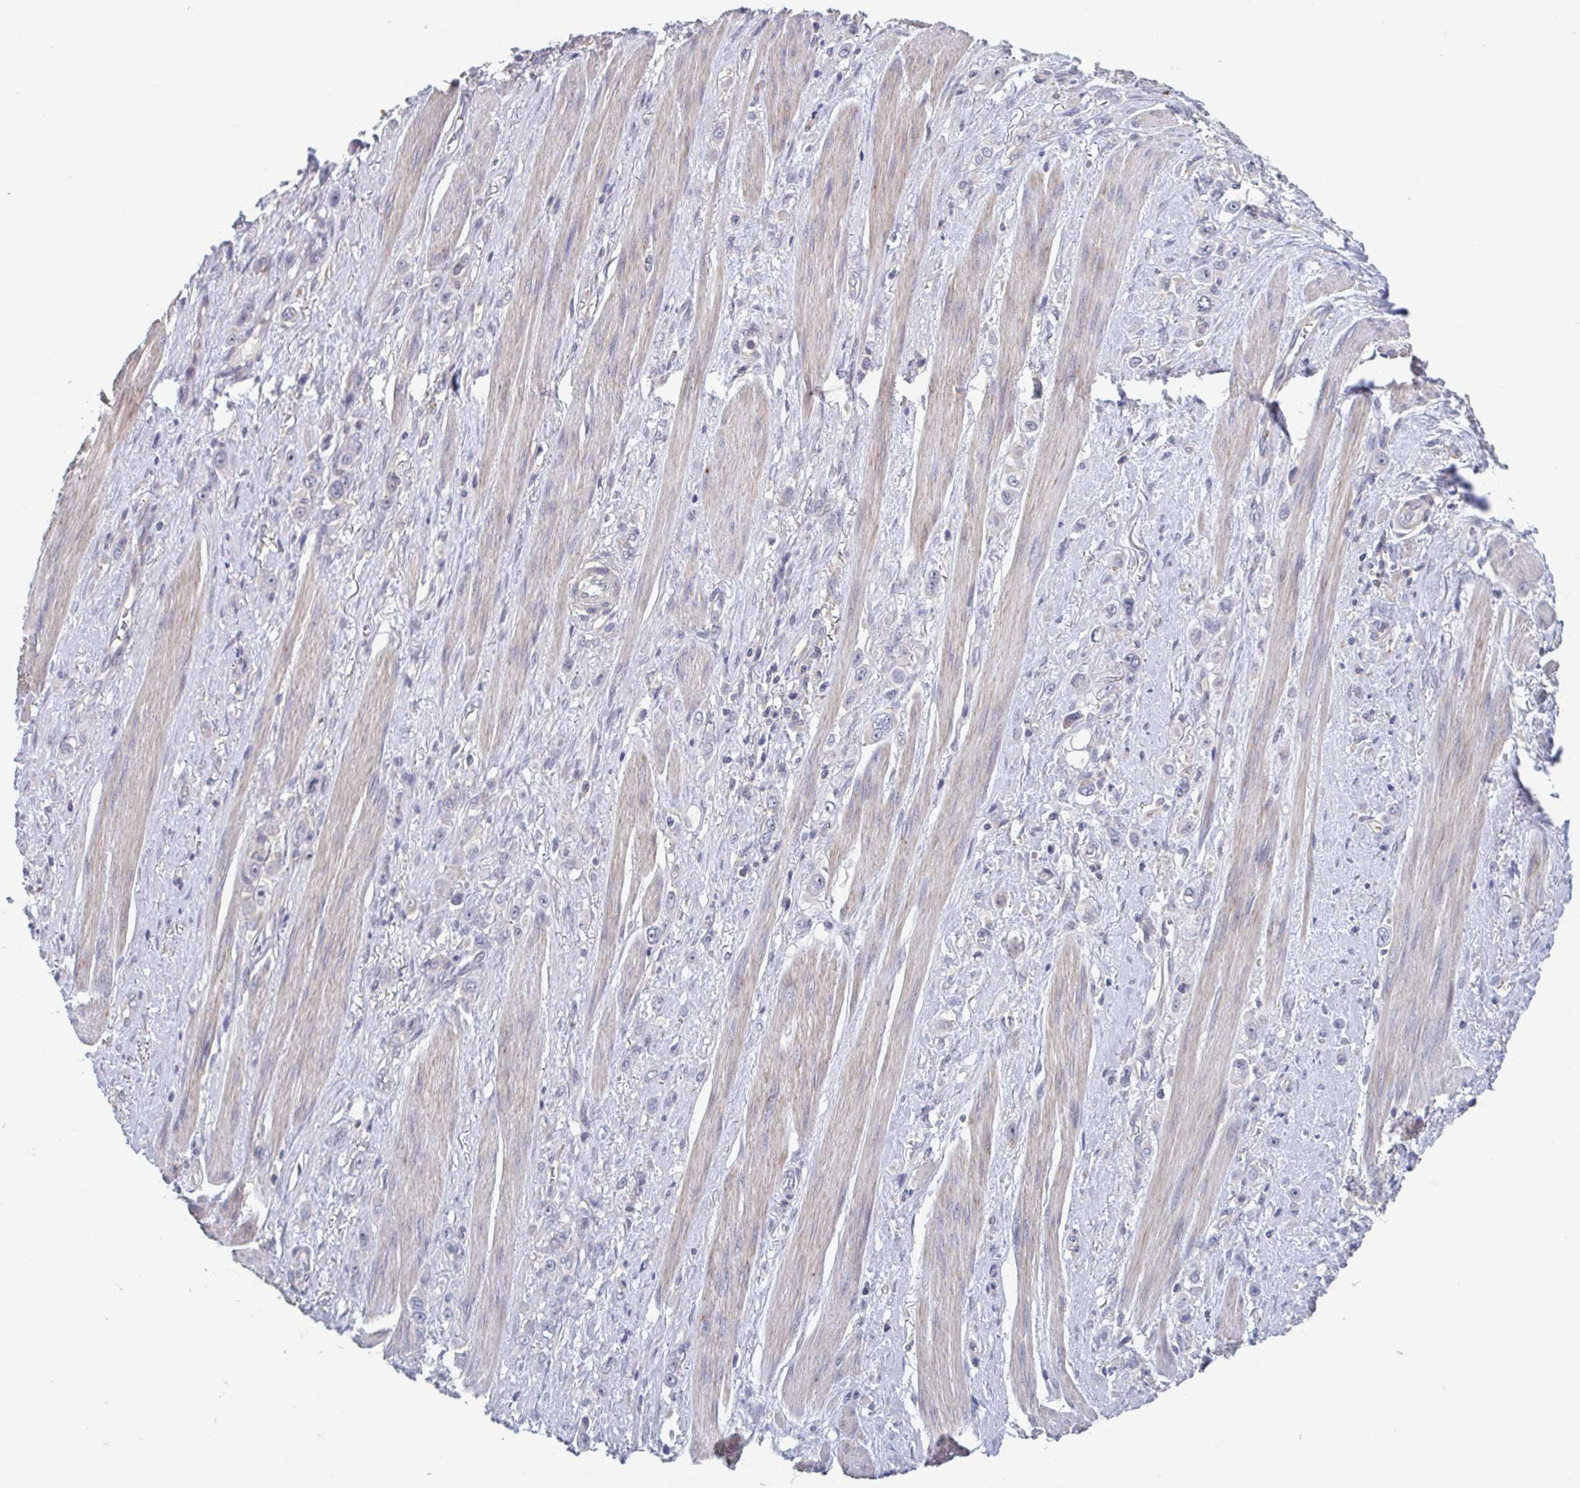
{"staining": {"intensity": "negative", "quantity": "none", "location": "none"}, "tissue": "stomach cancer", "cell_type": "Tumor cells", "image_type": "cancer", "snomed": [{"axis": "morphology", "description": "Adenocarcinoma, NOS"}, {"axis": "topography", "description": "Stomach, upper"}], "caption": "High power microscopy histopathology image of an IHC histopathology image of adenocarcinoma (stomach), revealing no significant expression in tumor cells.", "gene": "LRRC38", "patient": {"sex": "male", "age": 75}}